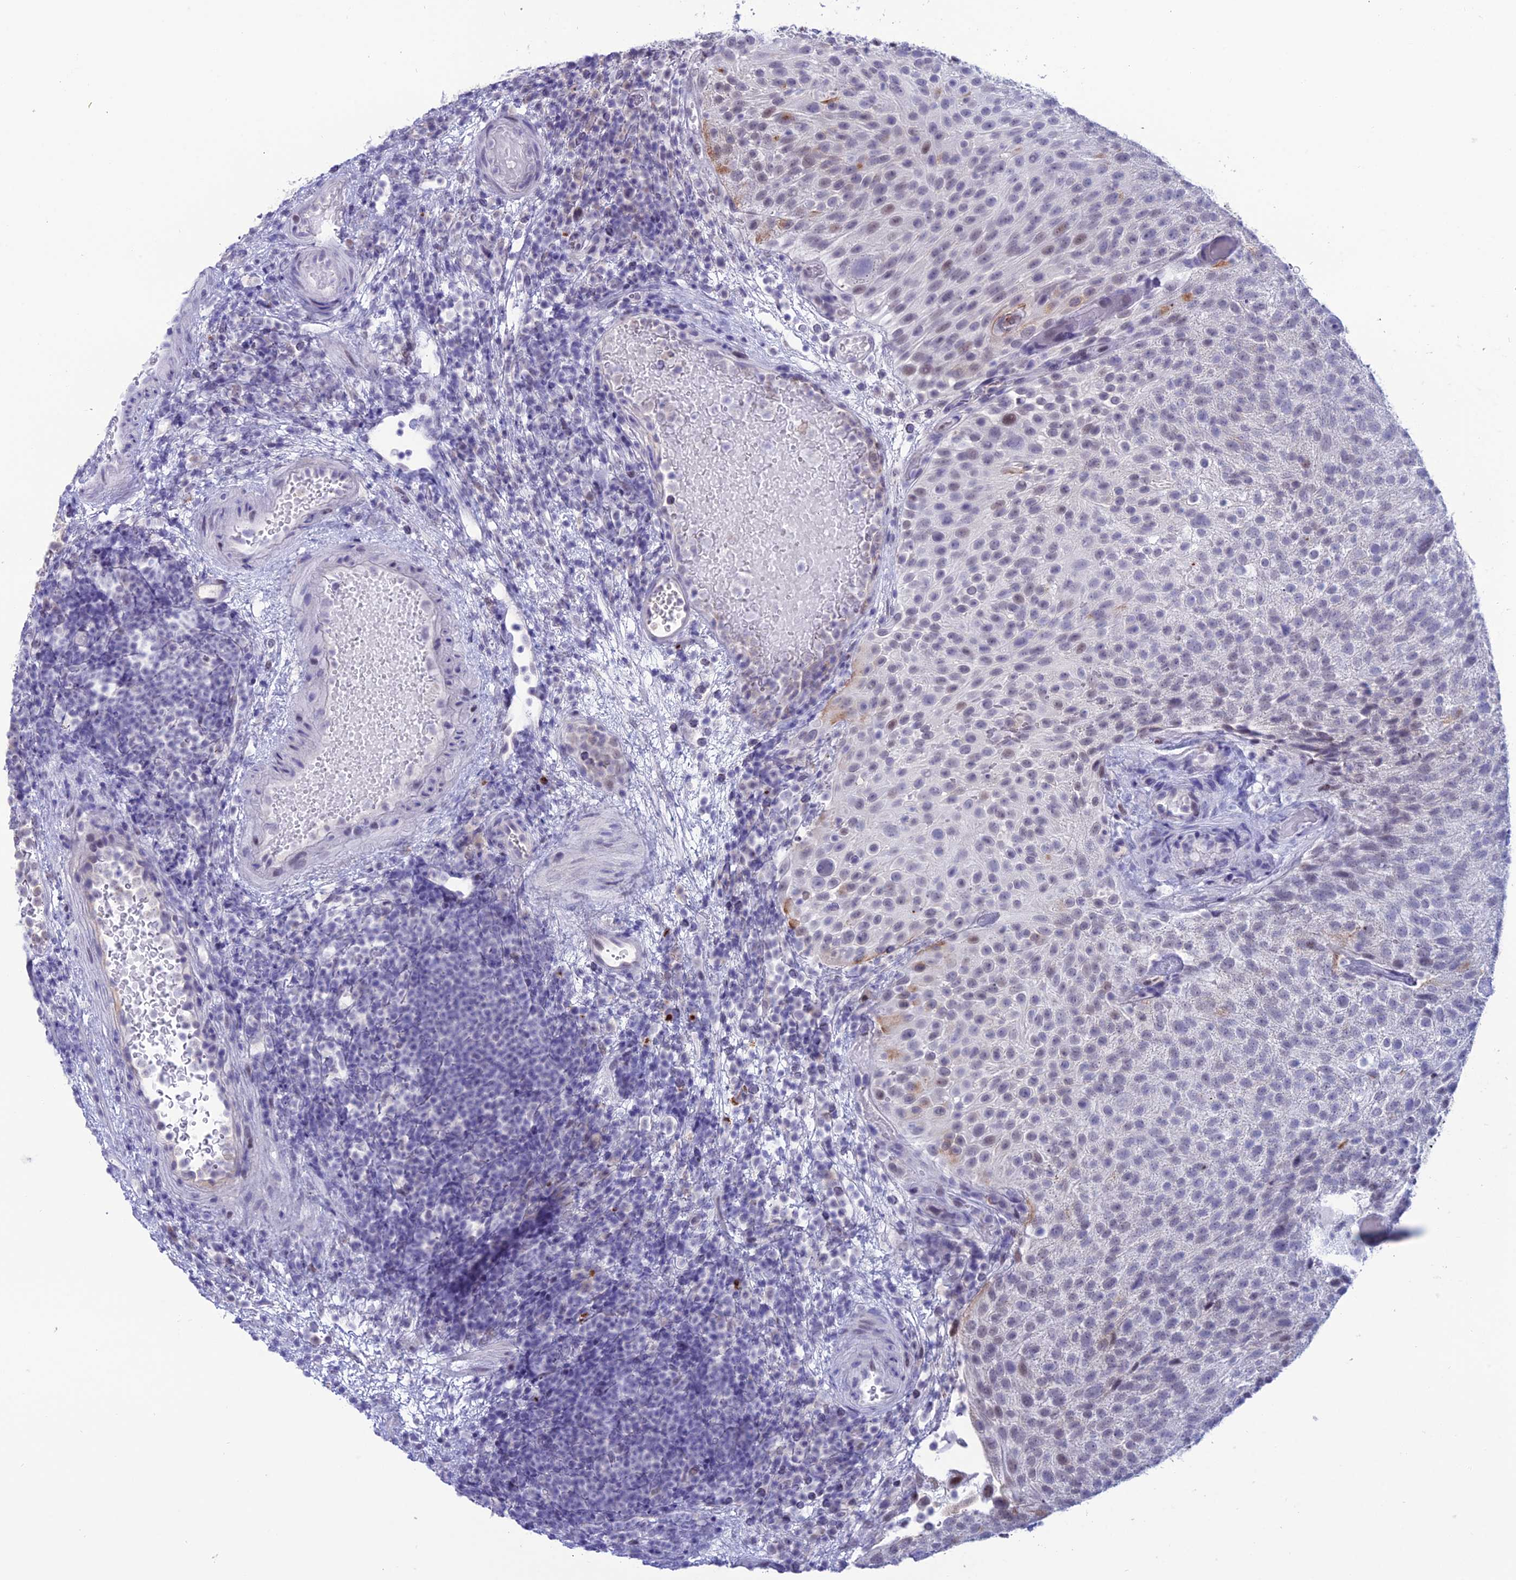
{"staining": {"intensity": "weak", "quantity": "<25%", "location": "nuclear"}, "tissue": "urothelial cancer", "cell_type": "Tumor cells", "image_type": "cancer", "snomed": [{"axis": "morphology", "description": "Urothelial carcinoma, Low grade"}, {"axis": "topography", "description": "Urinary bladder"}], "caption": "This is an IHC image of urothelial cancer. There is no expression in tumor cells.", "gene": "MFSD2B", "patient": {"sex": "male", "age": 78}}